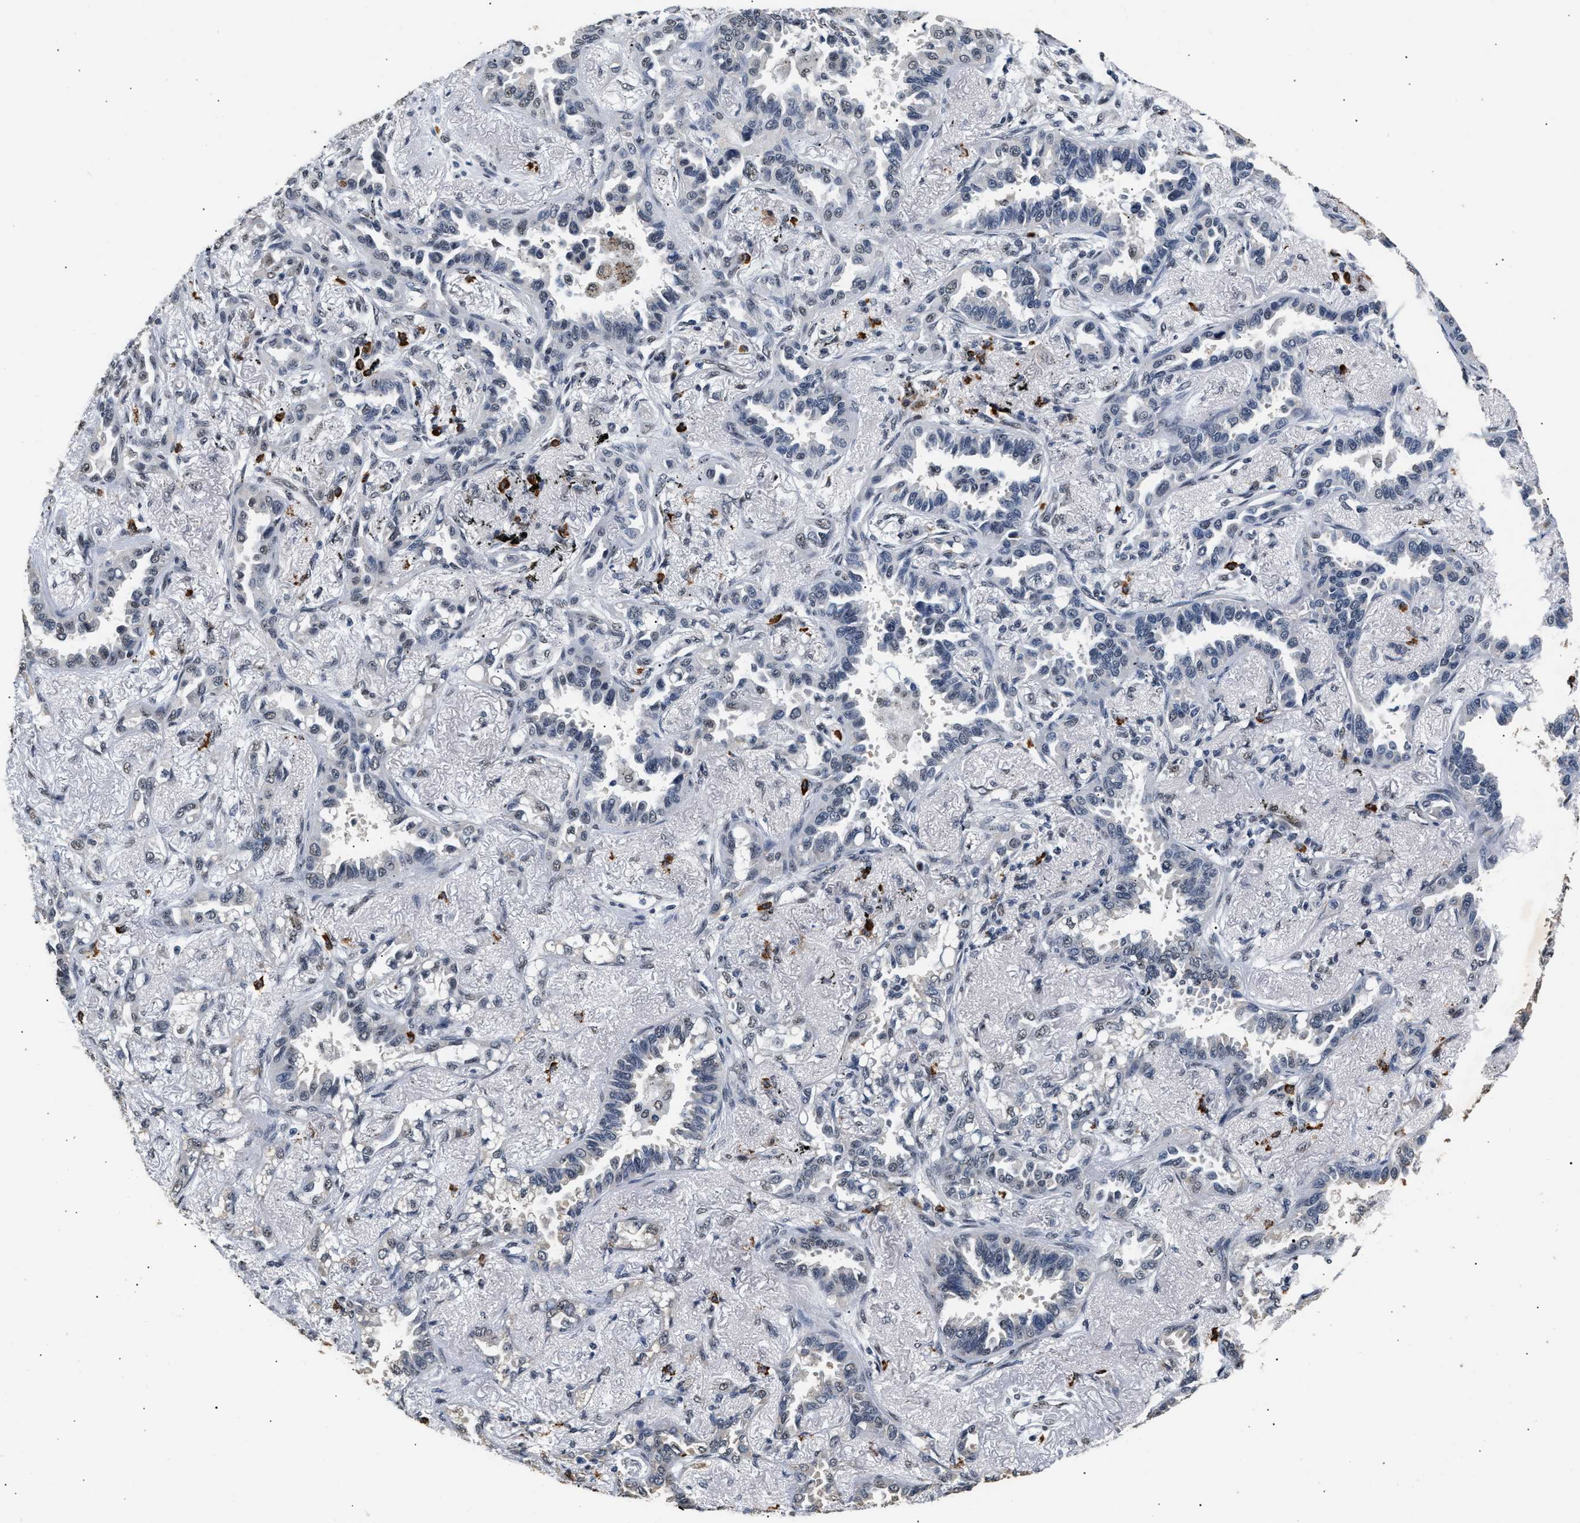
{"staining": {"intensity": "negative", "quantity": "none", "location": "none"}, "tissue": "lung cancer", "cell_type": "Tumor cells", "image_type": "cancer", "snomed": [{"axis": "morphology", "description": "Adenocarcinoma, NOS"}, {"axis": "topography", "description": "Lung"}], "caption": "A histopathology image of human lung cancer (adenocarcinoma) is negative for staining in tumor cells. Brightfield microscopy of IHC stained with DAB (3,3'-diaminobenzidine) (brown) and hematoxylin (blue), captured at high magnification.", "gene": "THOC1", "patient": {"sex": "male", "age": 59}}